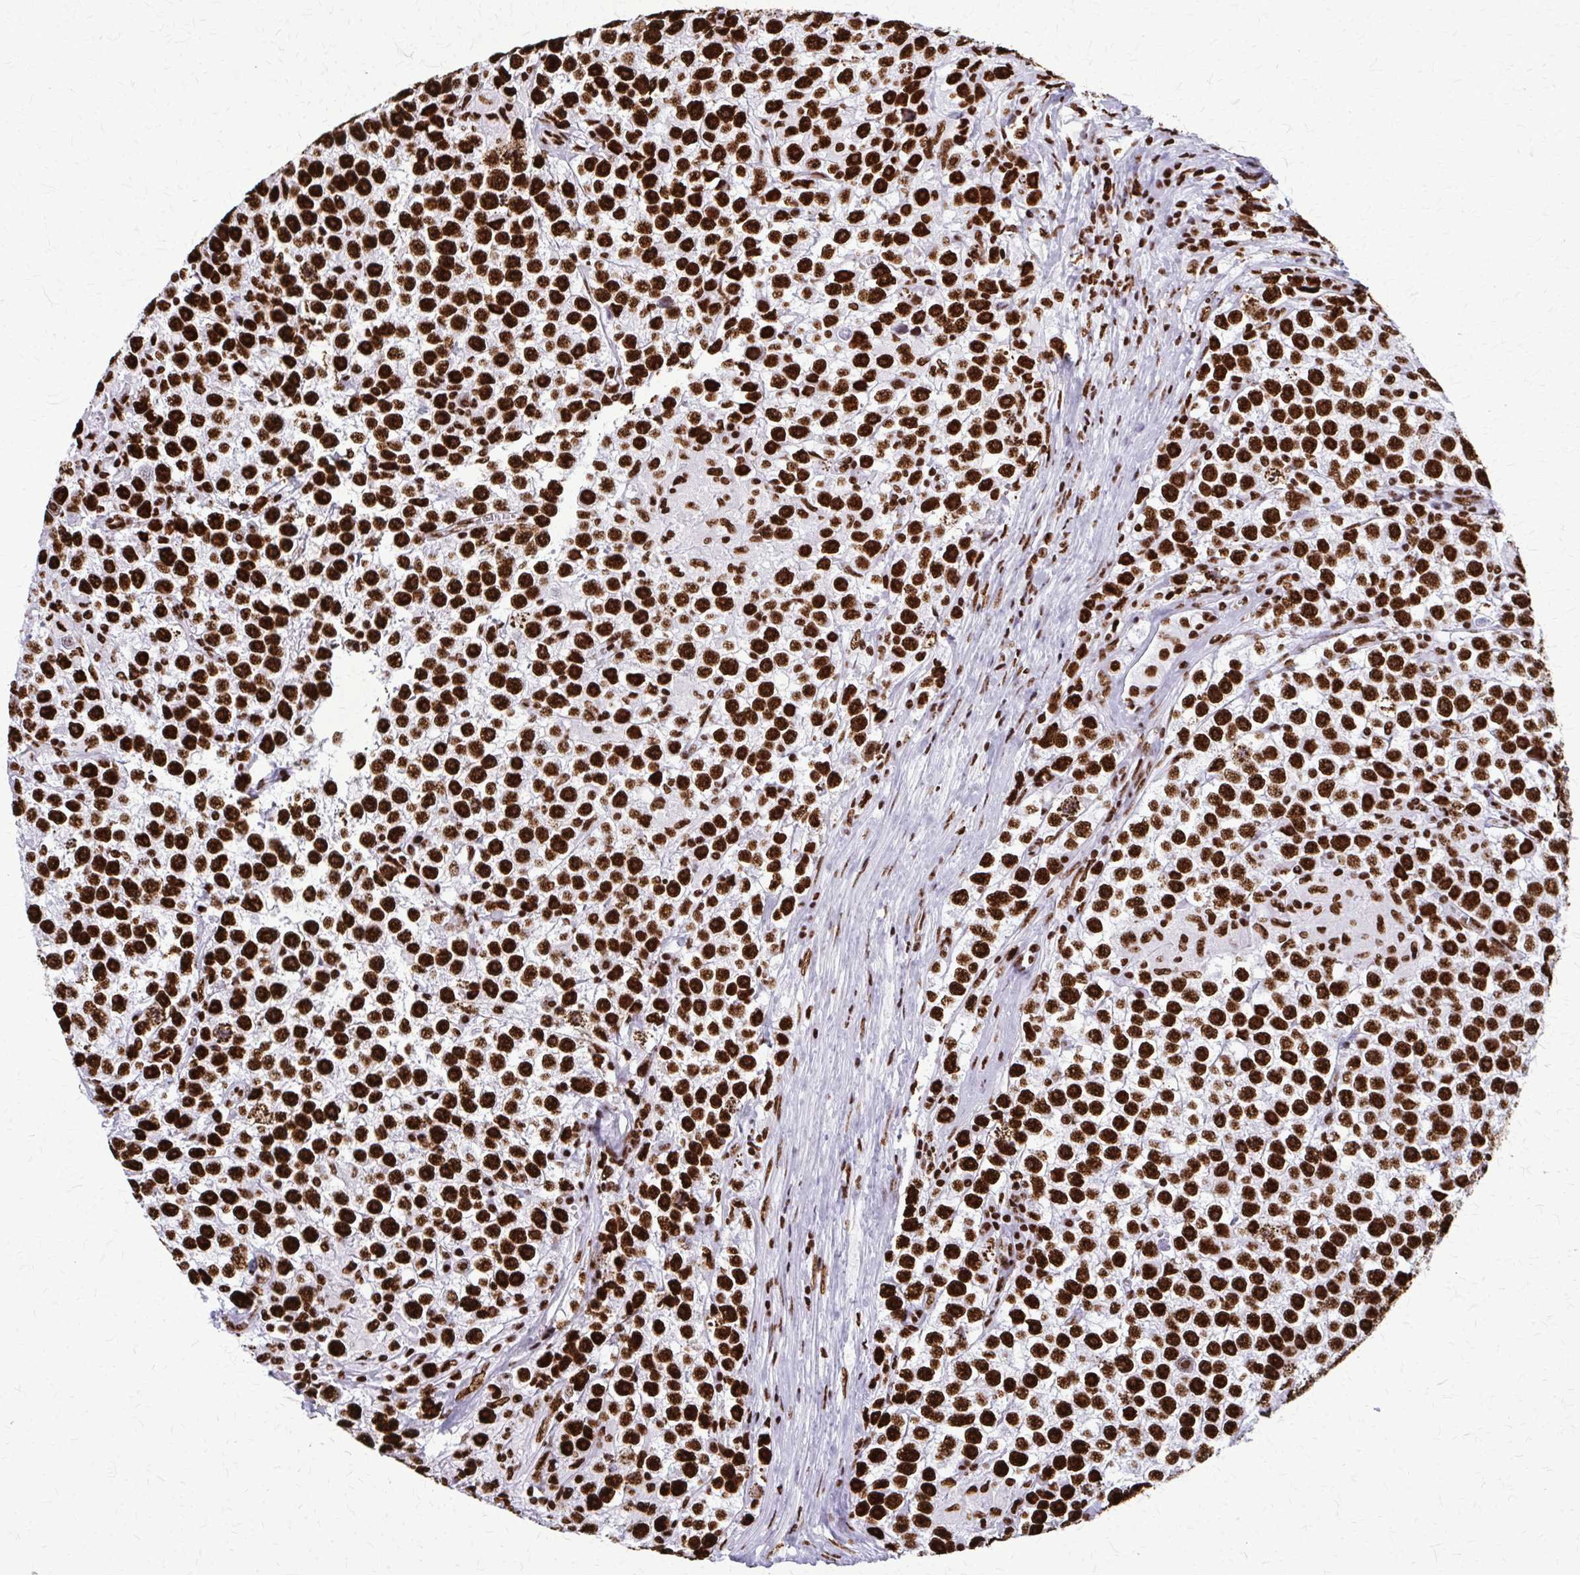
{"staining": {"intensity": "strong", "quantity": ">75%", "location": "nuclear"}, "tissue": "testis cancer", "cell_type": "Tumor cells", "image_type": "cancer", "snomed": [{"axis": "morphology", "description": "Seminoma, NOS"}, {"axis": "topography", "description": "Testis"}], "caption": "There is high levels of strong nuclear expression in tumor cells of seminoma (testis), as demonstrated by immunohistochemical staining (brown color).", "gene": "SFPQ", "patient": {"sex": "male", "age": 31}}